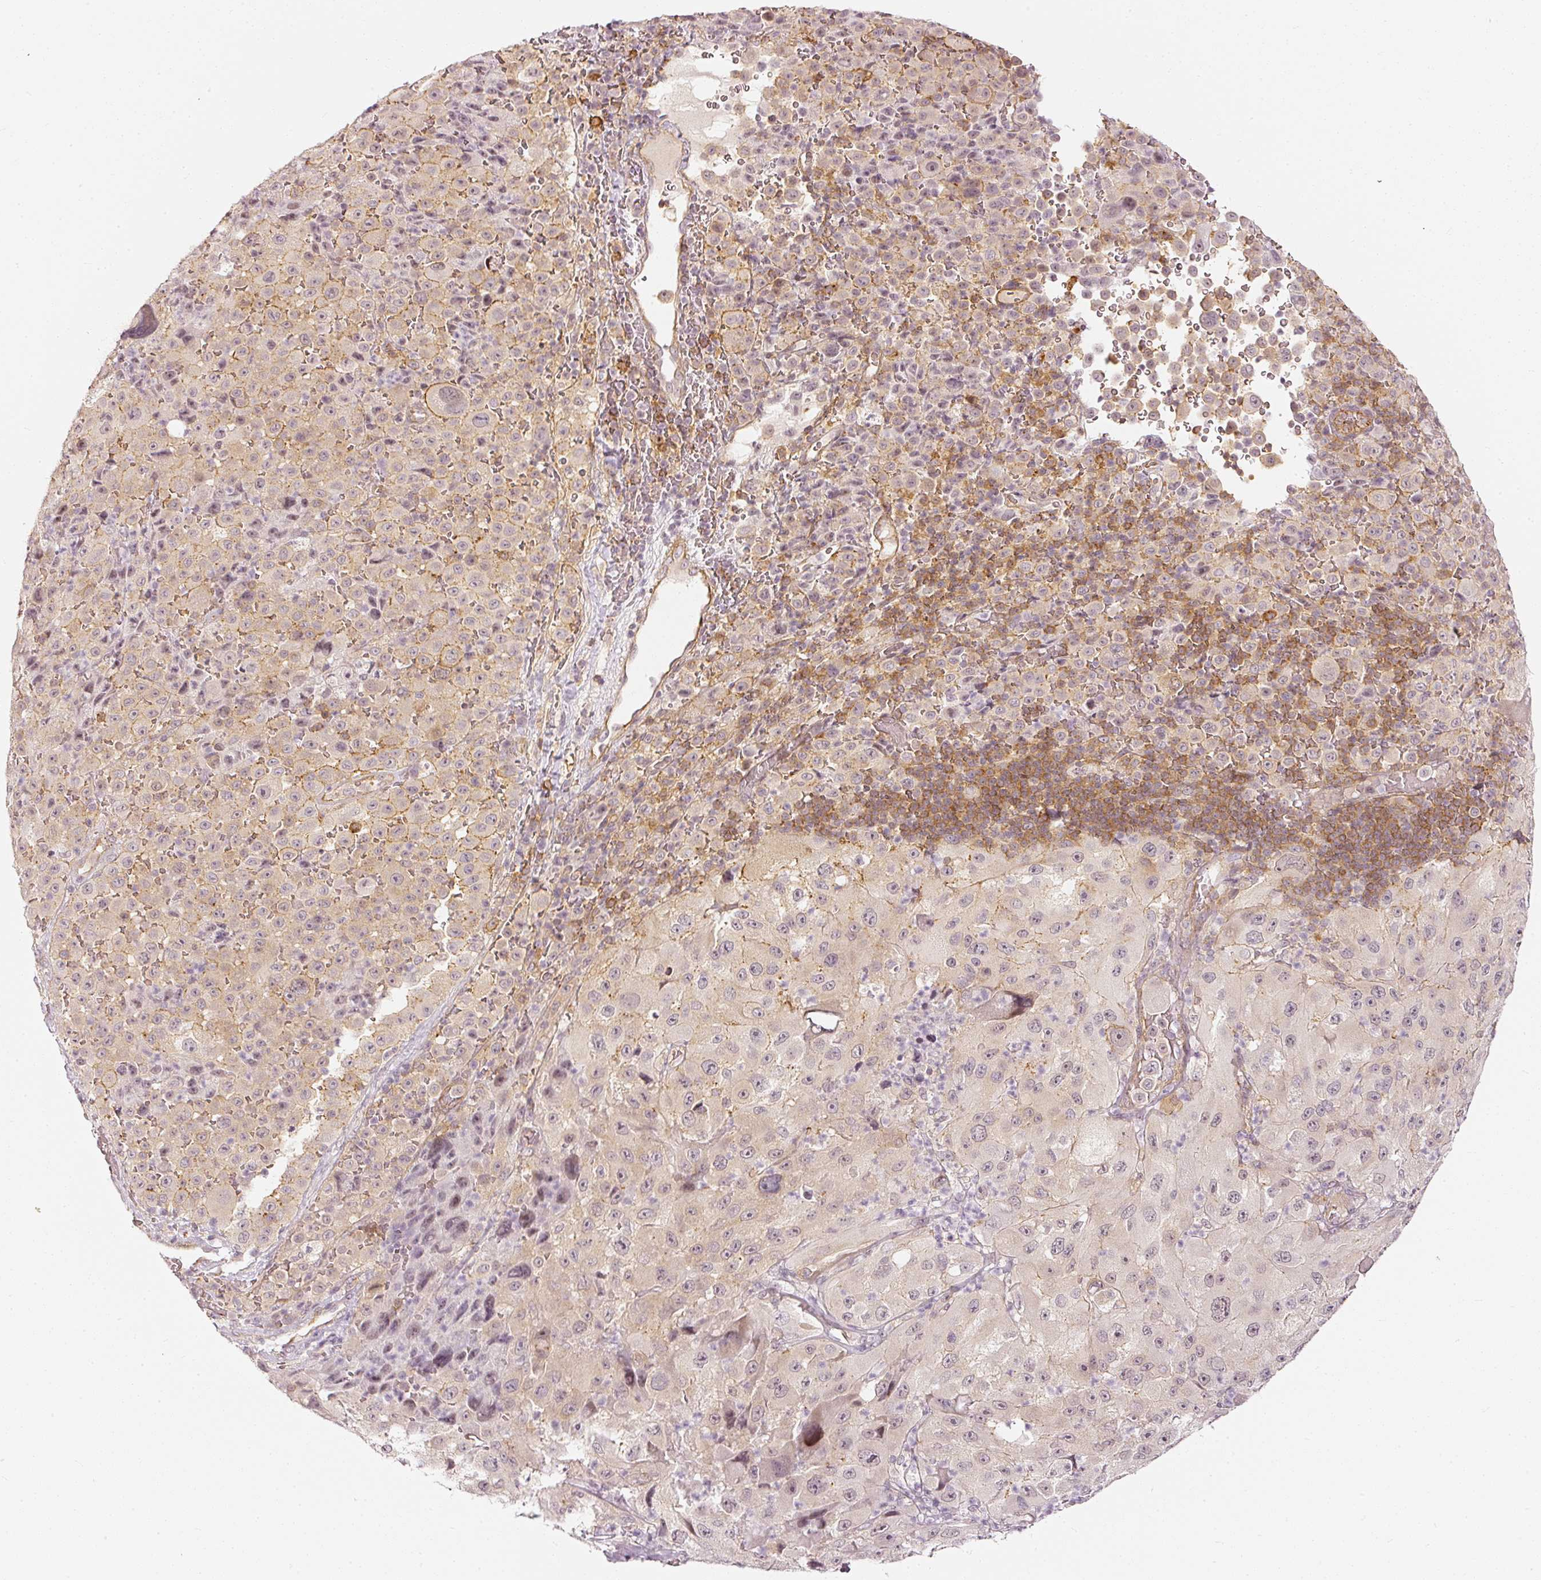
{"staining": {"intensity": "moderate", "quantity": "<25%", "location": "cytoplasmic/membranous"}, "tissue": "melanoma", "cell_type": "Tumor cells", "image_type": "cancer", "snomed": [{"axis": "morphology", "description": "Malignant melanoma, Metastatic site"}, {"axis": "topography", "description": "Lymph node"}], "caption": "High-power microscopy captured an immunohistochemistry image of malignant melanoma (metastatic site), revealing moderate cytoplasmic/membranous expression in approximately <25% of tumor cells.", "gene": "DRD2", "patient": {"sex": "male", "age": 62}}